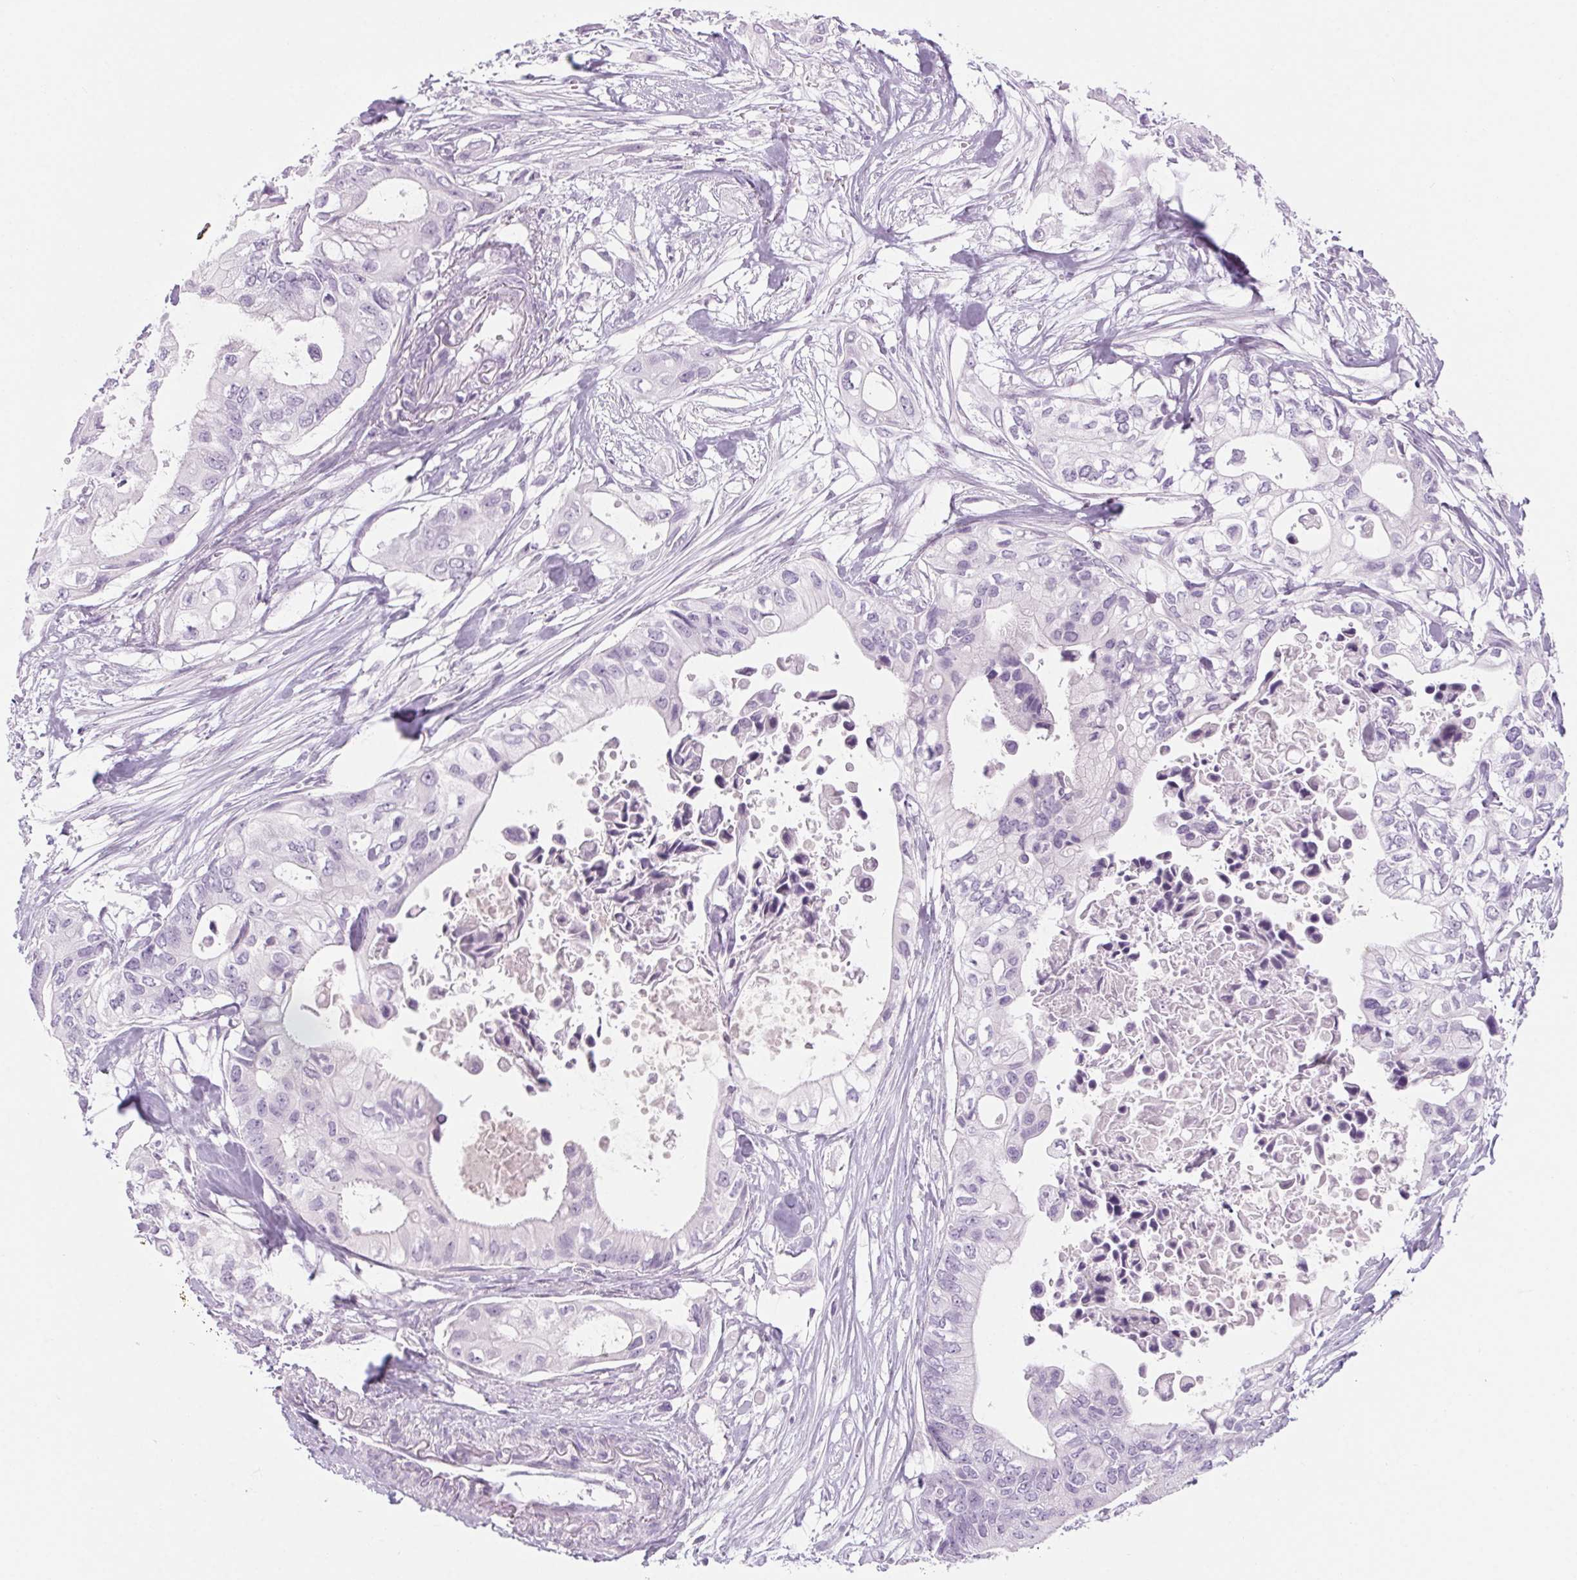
{"staining": {"intensity": "negative", "quantity": "none", "location": "none"}, "tissue": "pancreatic cancer", "cell_type": "Tumor cells", "image_type": "cancer", "snomed": [{"axis": "morphology", "description": "Adenocarcinoma, NOS"}, {"axis": "topography", "description": "Pancreas"}], "caption": "The micrograph displays no significant expression in tumor cells of adenocarcinoma (pancreatic). (DAB immunohistochemistry (IHC), high magnification).", "gene": "LRP2", "patient": {"sex": "female", "age": 63}}